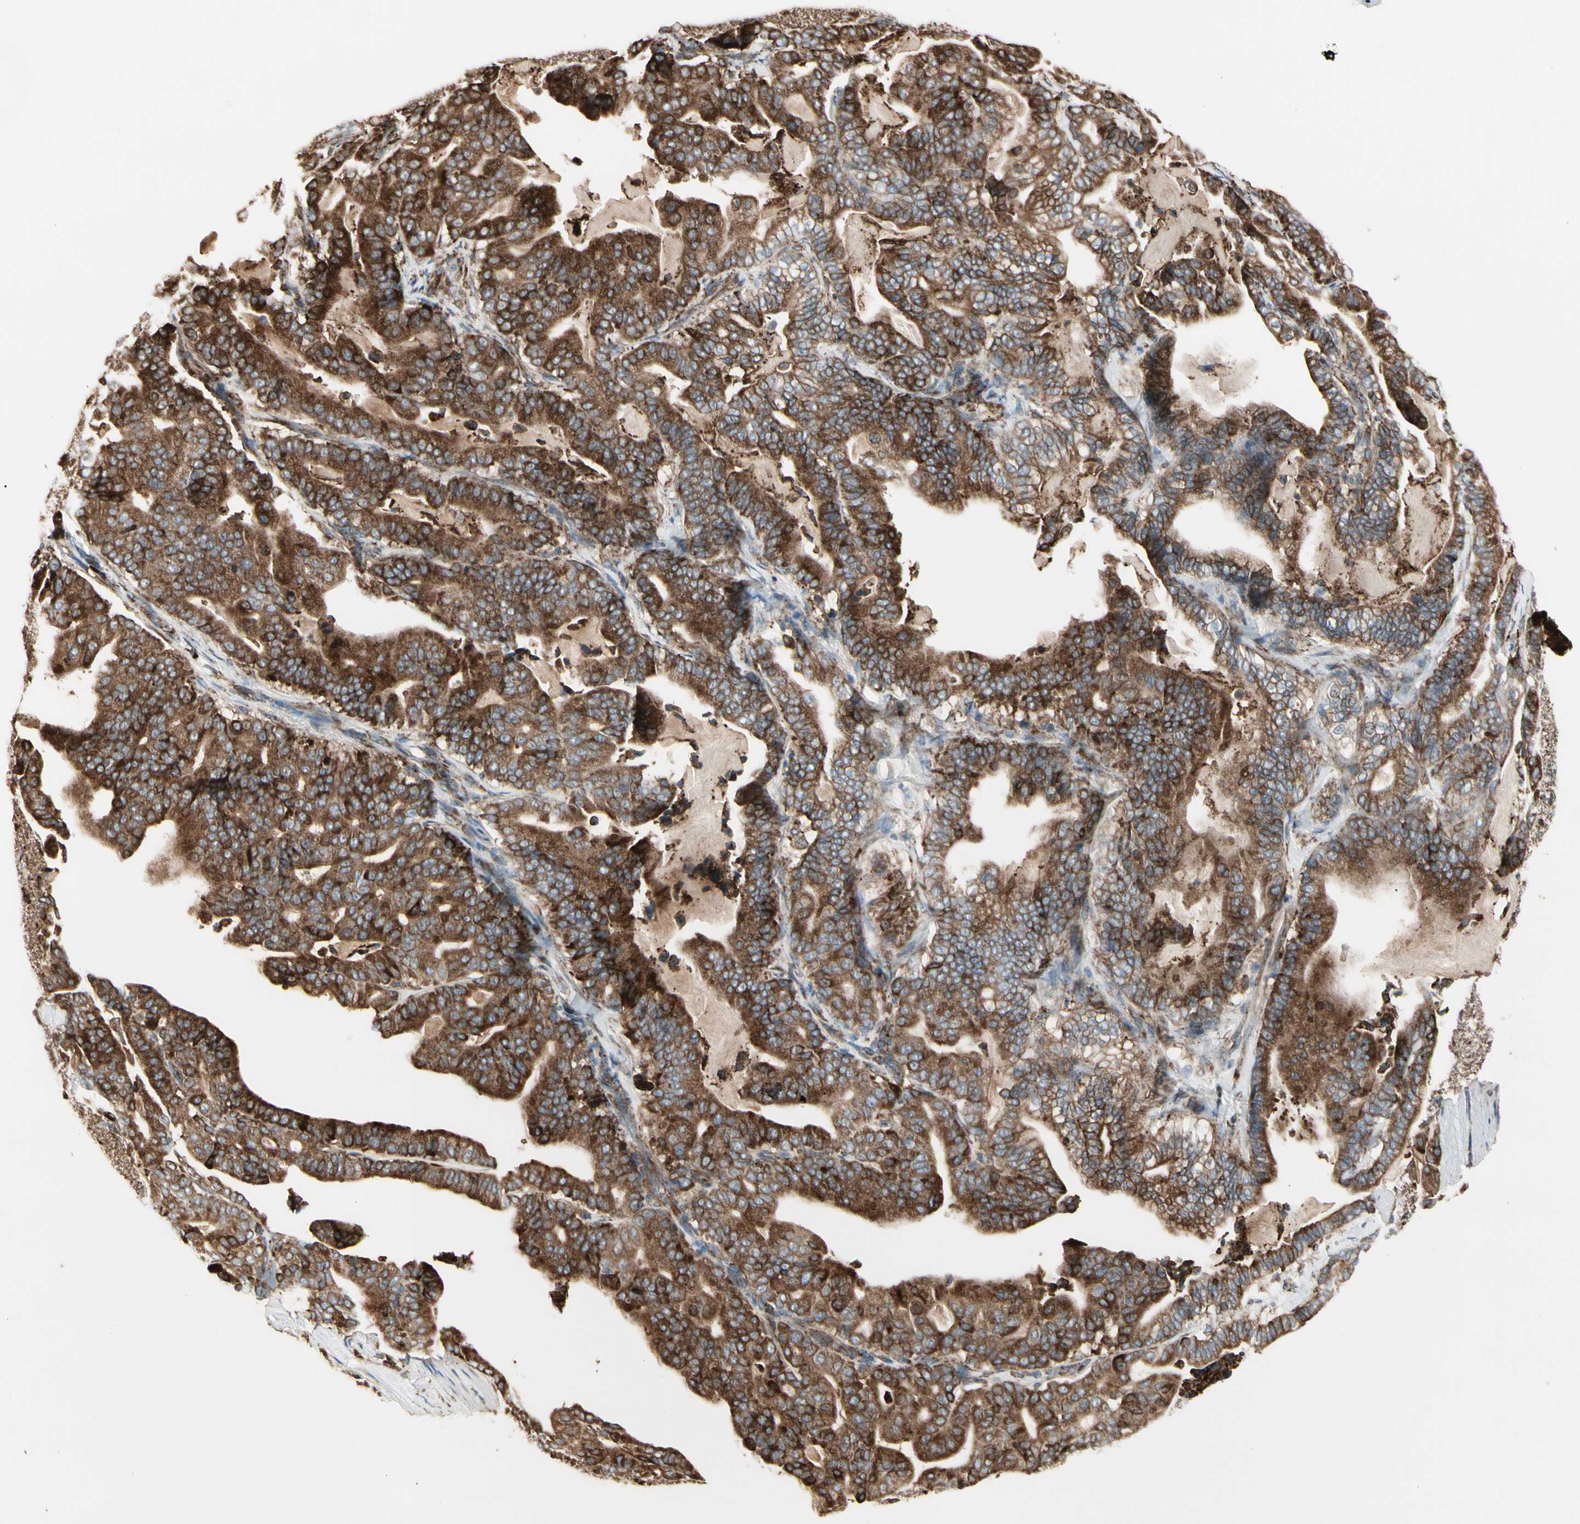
{"staining": {"intensity": "strong", "quantity": ">75%", "location": "cytoplasmic/membranous"}, "tissue": "pancreatic cancer", "cell_type": "Tumor cells", "image_type": "cancer", "snomed": [{"axis": "morphology", "description": "Adenocarcinoma, NOS"}, {"axis": "topography", "description": "Pancreas"}], "caption": "DAB (3,3'-diaminobenzidine) immunohistochemical staining of pancreatic cancer (adenocarcinoma) exhibits strong cytoplasmic/membranous protein expression in about >75% of tumor cells.", "gene": "HSP90B1", "patient": {"sex": "male", "age": 63}}